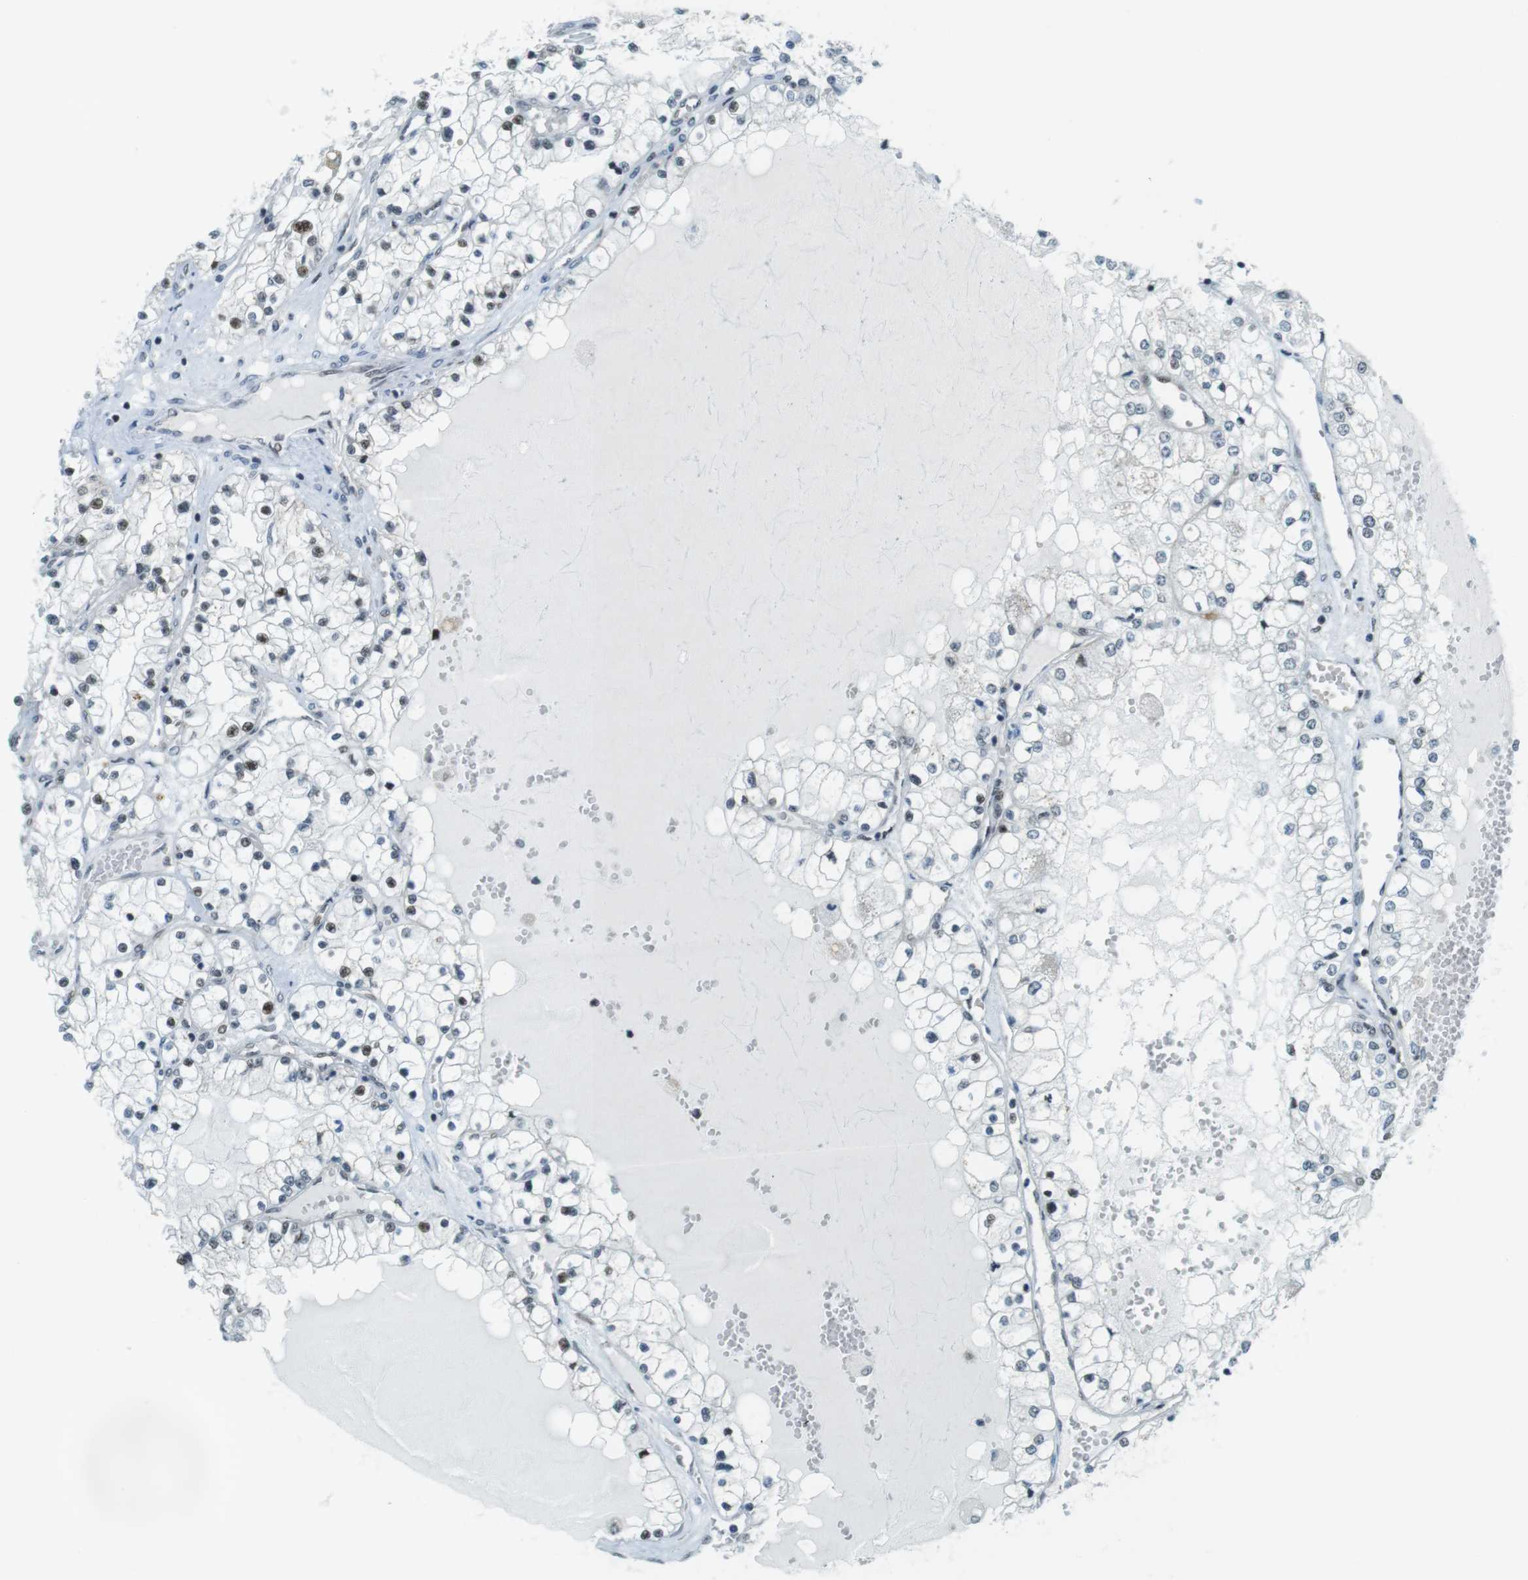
{"staining": {"intensity": "moderate", "quantity": "<25%", "location": "nuclear"}, "tissue": "renal cancer", "cell_type": "Tumor cells", "image_type": "cancer", "snomed": [{"axis": "morphology", "description": "Adenocarcinoma, NOS"}, {"axis": "topography", "description": "Kidney"}], "caption": "Tumor cells display low levels of moderate nuclear expression in about <25% of cells in renal cancer (adenocarcinoma).", "gene": "UBB", "patient": {"sex": "male", "age": 68}}